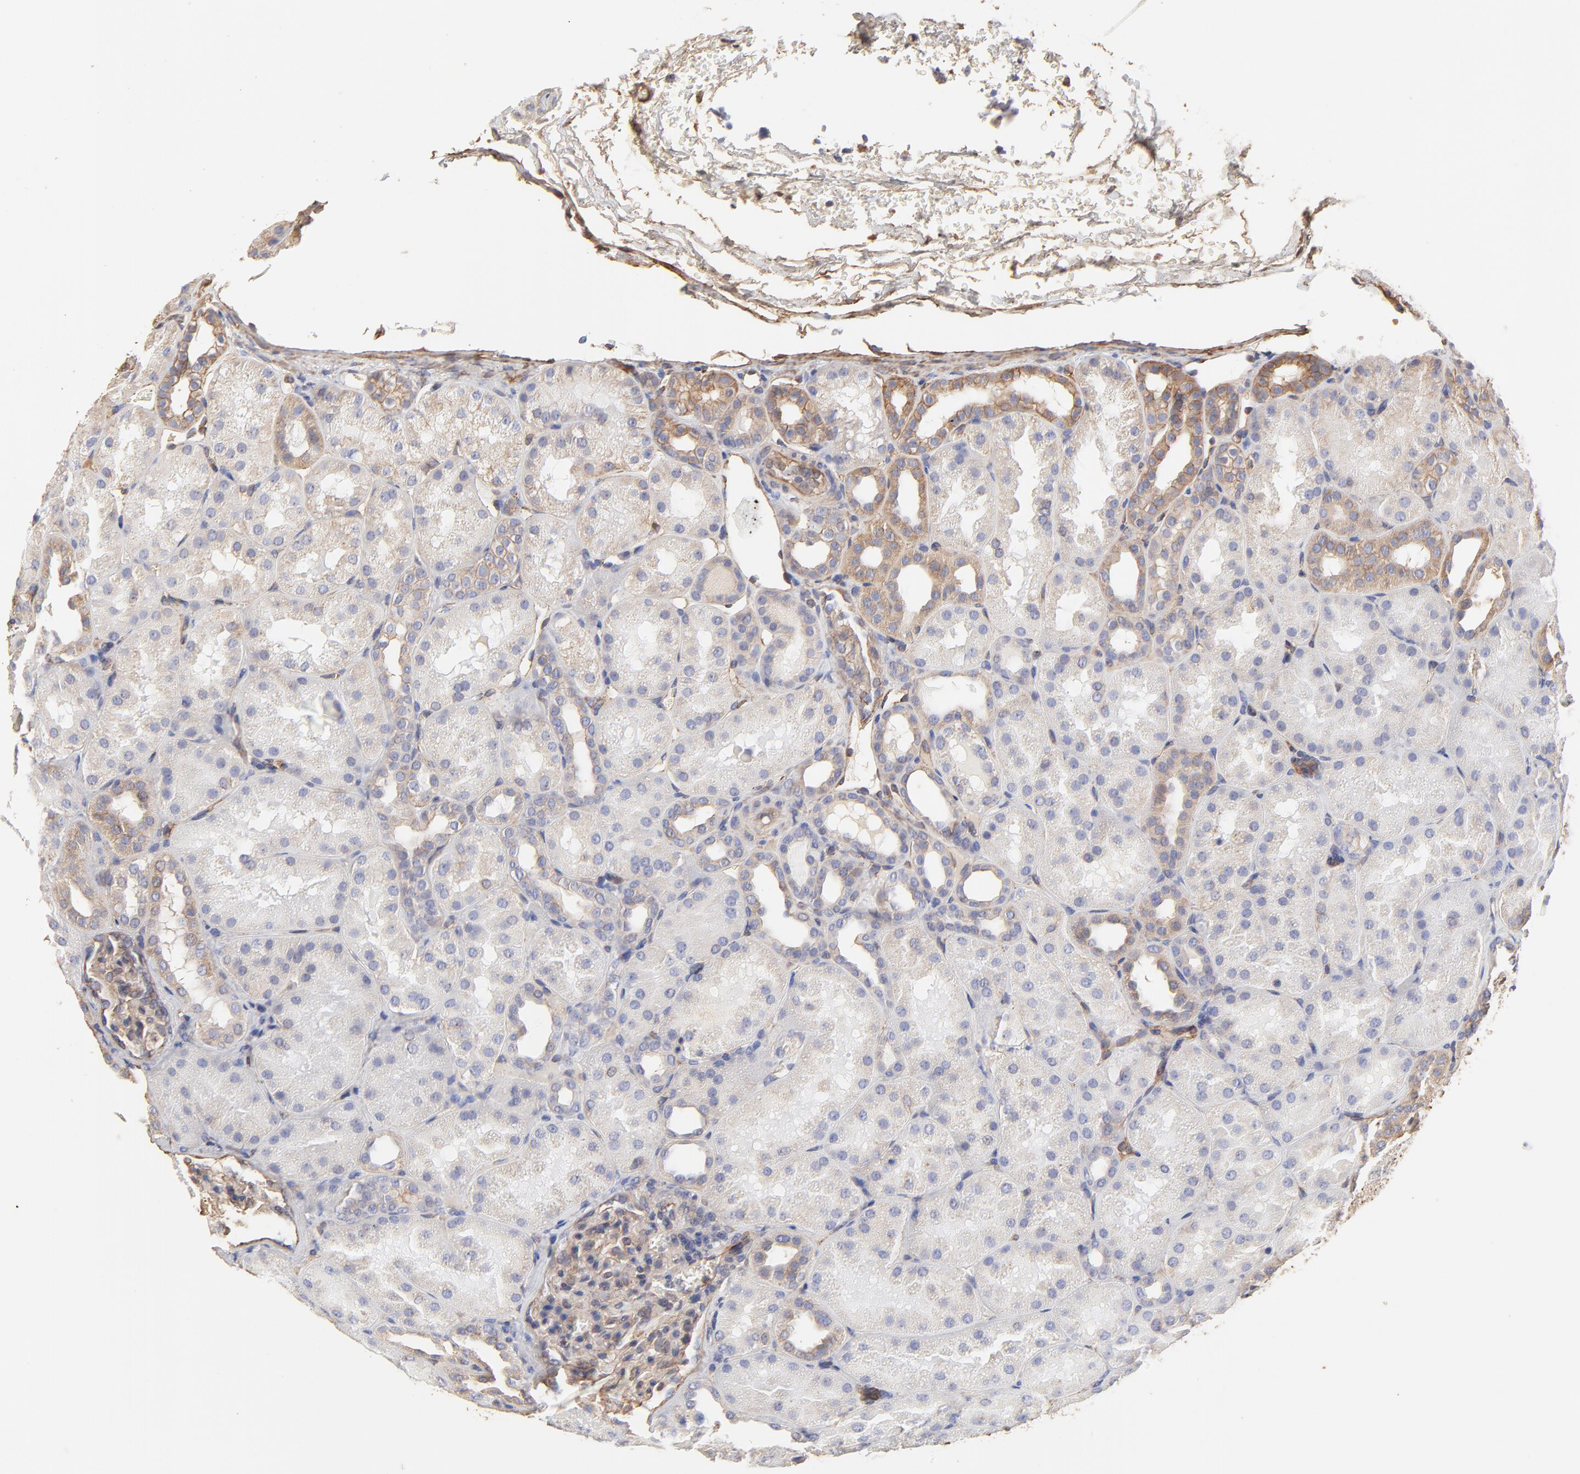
{"staining": {"intensity": "weak", "quantity": ">75%", "location": "cytoplasmic/membranous"}, "tissue": "kidney", "cell_type": "Cells in glomeruli", "image_type": "normal", "snomed": [{"axis": "morphology", "description": "Normal tissue, NOS"}, {"axis": "topography", "description": "Kidney"}], "caption": "The histopathology image shows immunohistochemical staining of normal kidney. There is weak cytoplasmic/membranous expression is appreciated in about >75% of cells in glomeruli. (DAB (3,3'-diaminobenzidine) = brown stain, brightfield microscopy at high magnification).", "gene": "LRCH2", "patient": {"sex": "male", "age": 28}}